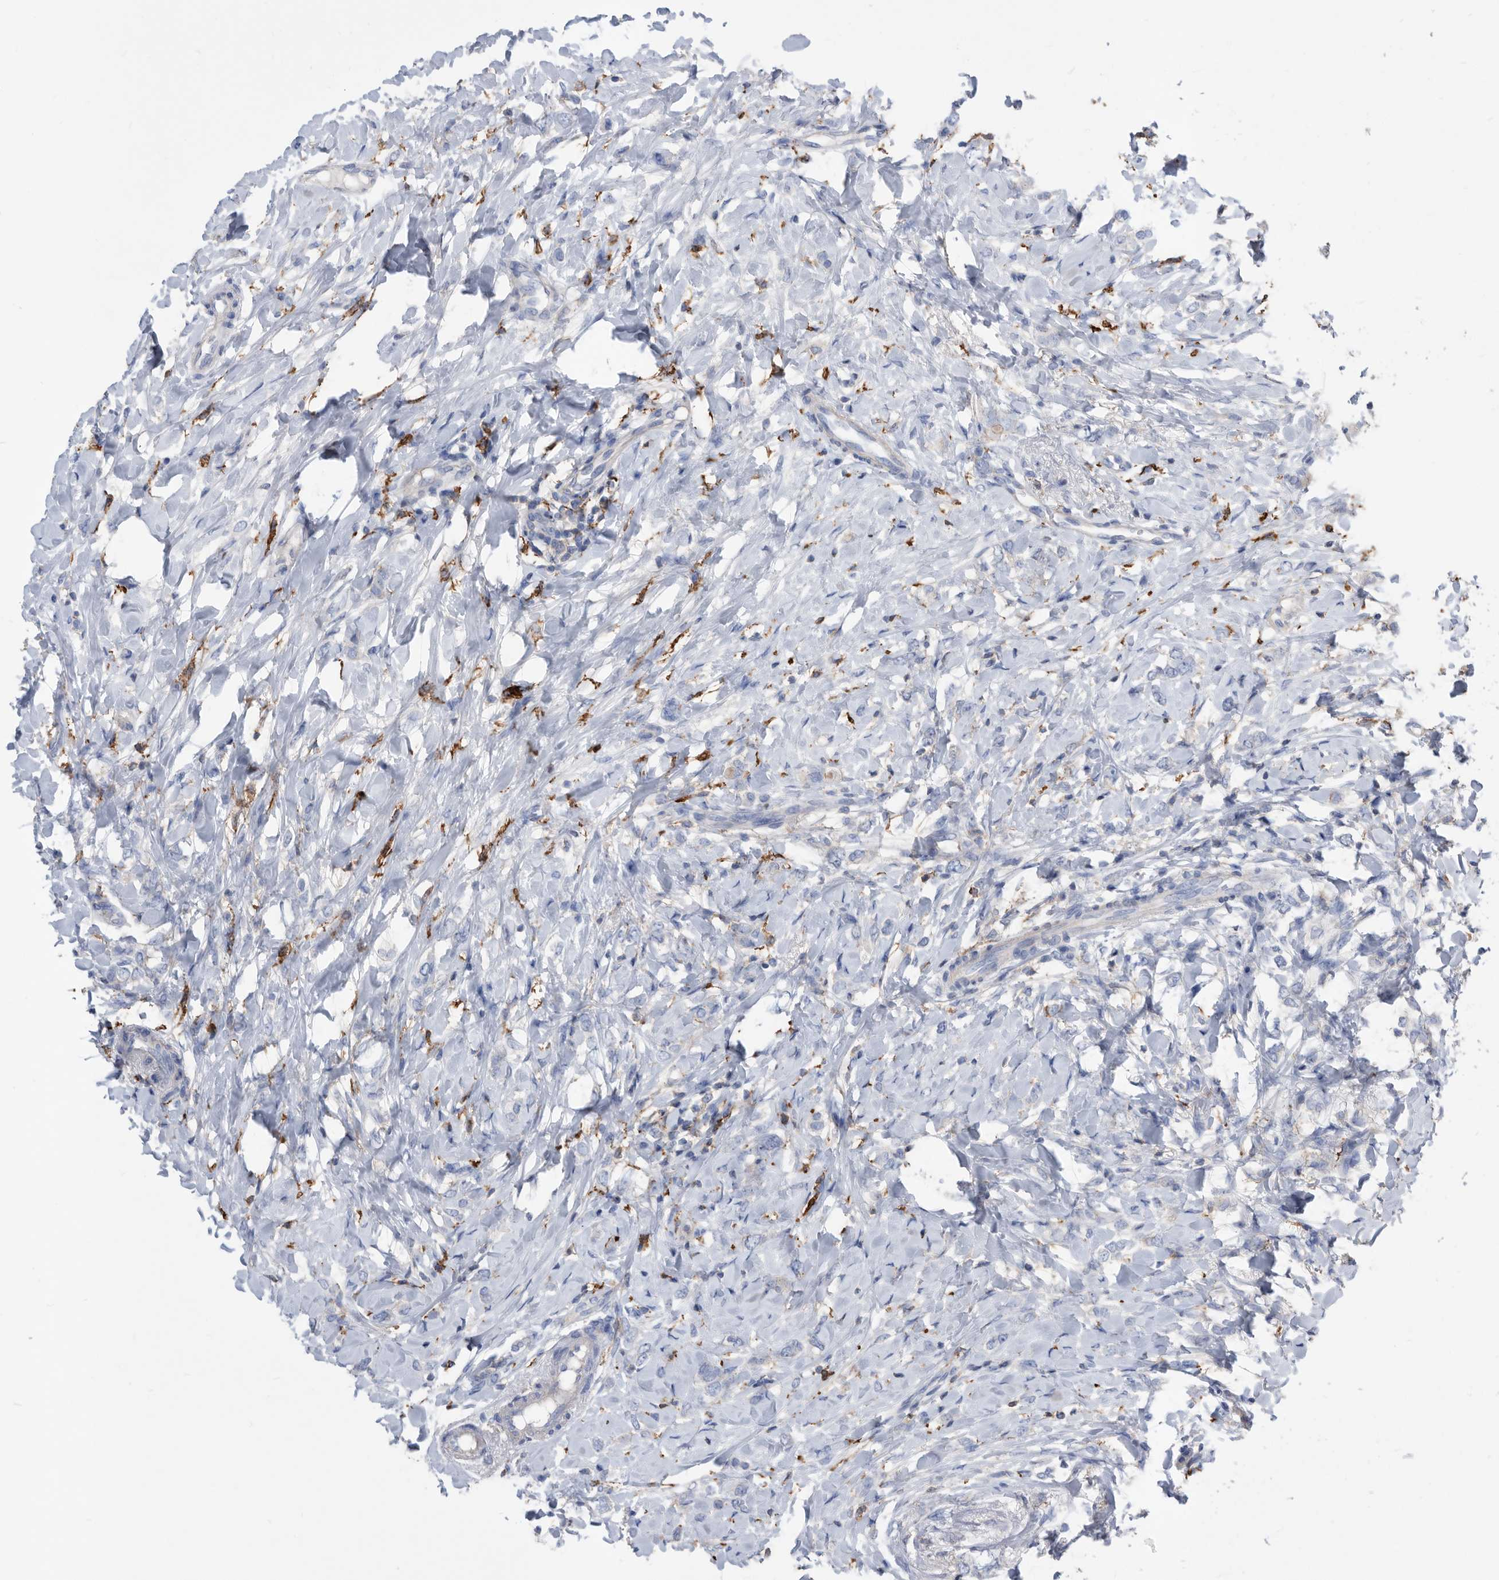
{"staining": {"intensity": "negative", "quantity": "none", "location": "none"}, "tissue": "breast cancer", "cell_type": "Tumor cells", "image_type": "cancer", "snomed": [{"axis": "morphology", "description": "Normal tissue, NOS"}, {"axis": "morphology", "description": "Lobular carcinoma"}, {"axis": "topography", "description": "Breast"}], "caption": "Breast lobular carcinoma was stained to show a protein in brown. There is no significant staining in tumor cells.", "gene": "MS4A4A", "patient": {"sex": "female", "age": 47}}